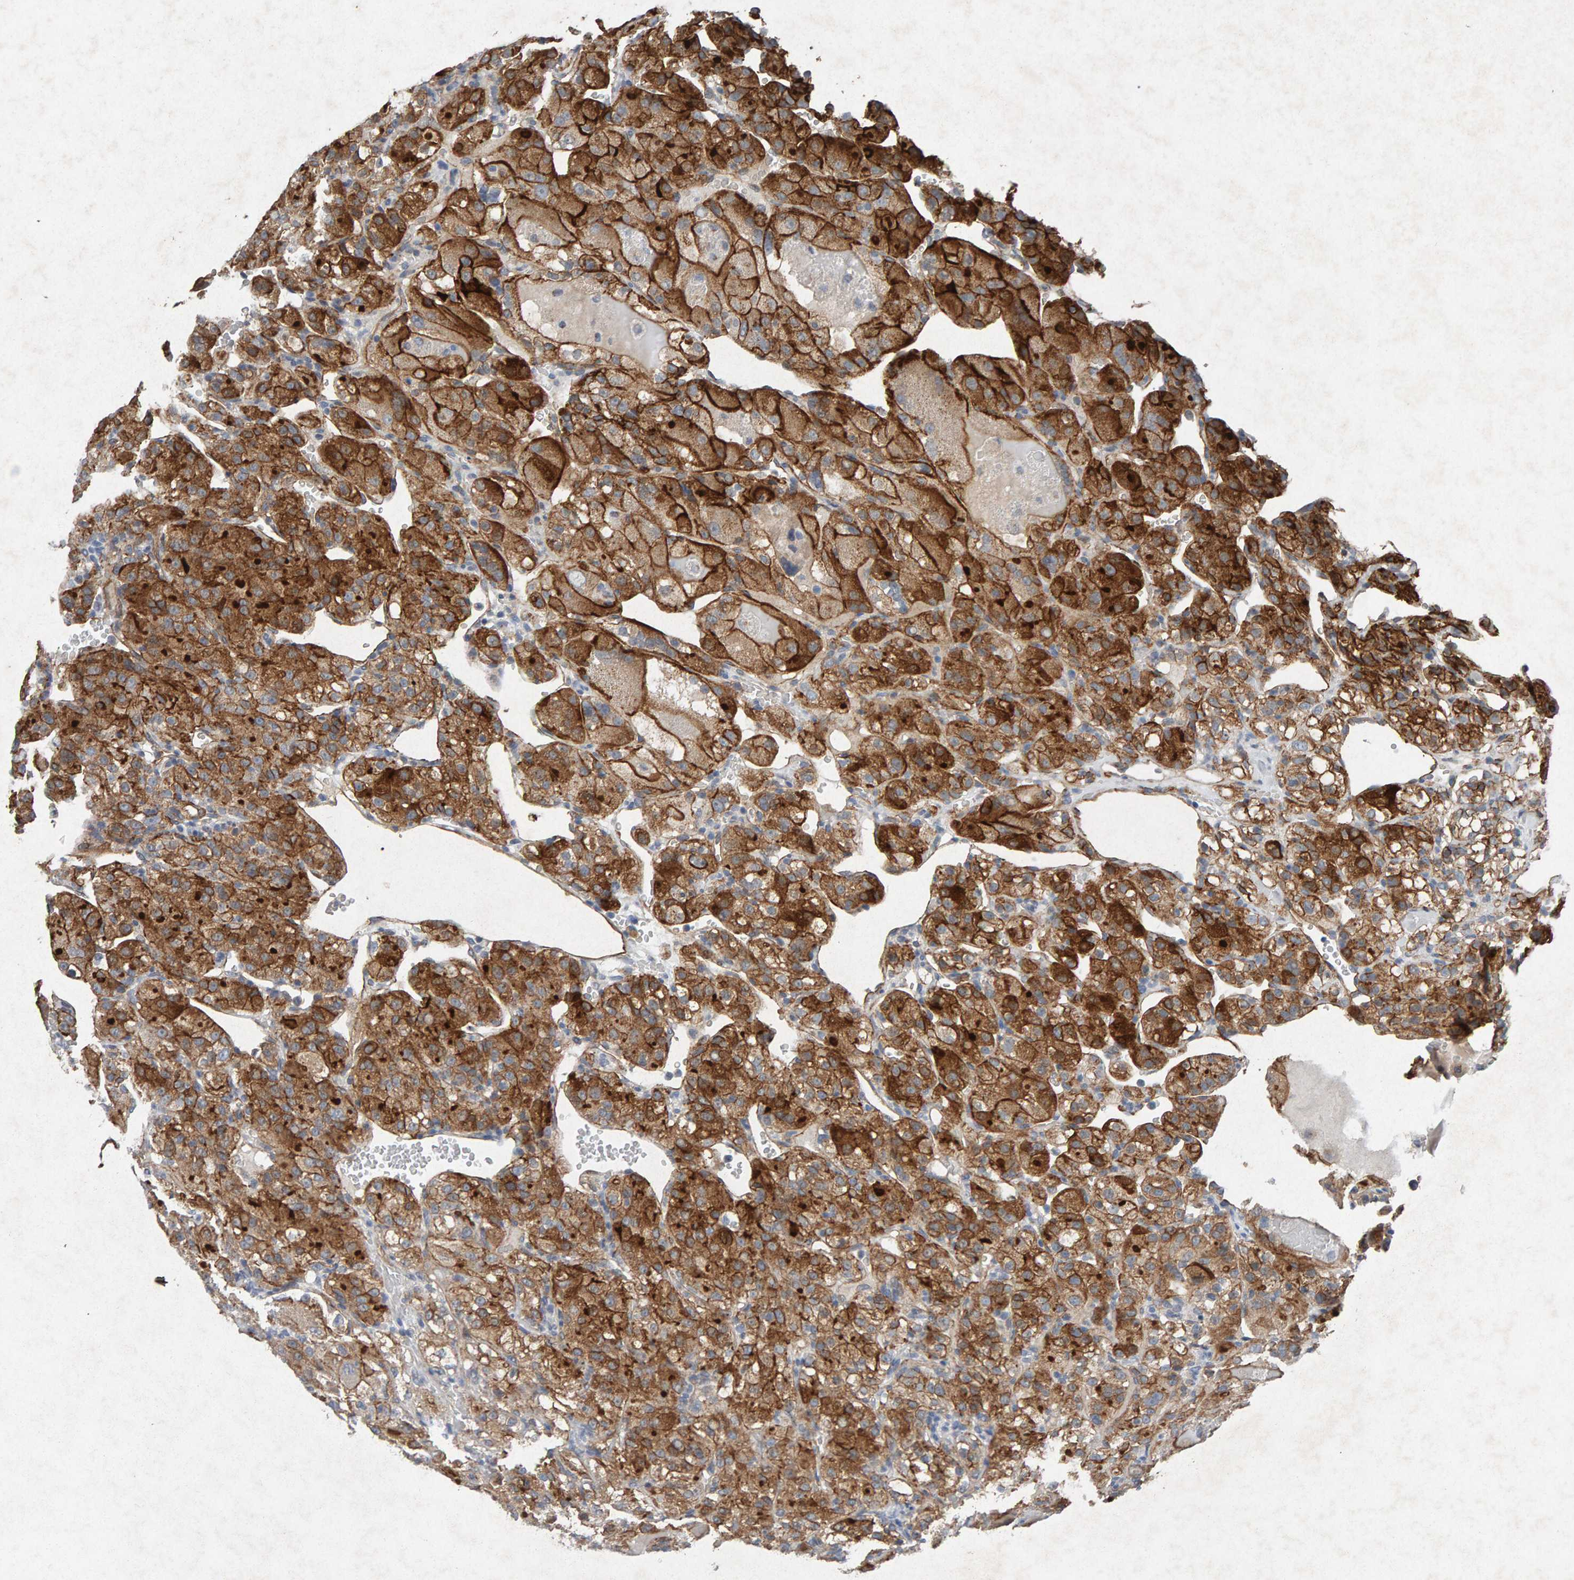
{"staining": {"intensity": "strong", "quantity": ">75%", "location": "cytoplasmic/membranous"}, "tissue": "renal cancer", "cell_type": "Tumor cells", "image_type": "cancer", "snomed": [{"axis": "morphology", "description": "Normal tissue, NOS"}, {"axis": "morphology", "description": "Adenocarcinoma, NOS"}, {"axis": "topography", "description": "Kidney"}], "caption": "Immunohistochemical staining of human renal cancer (adenocarcinoma) displays high levels of strong cytoplasmic/membranous staining in about >75% of tumor cells.", "gene": "PTPRM", "patient": {"sex": "male", "age": 61}}